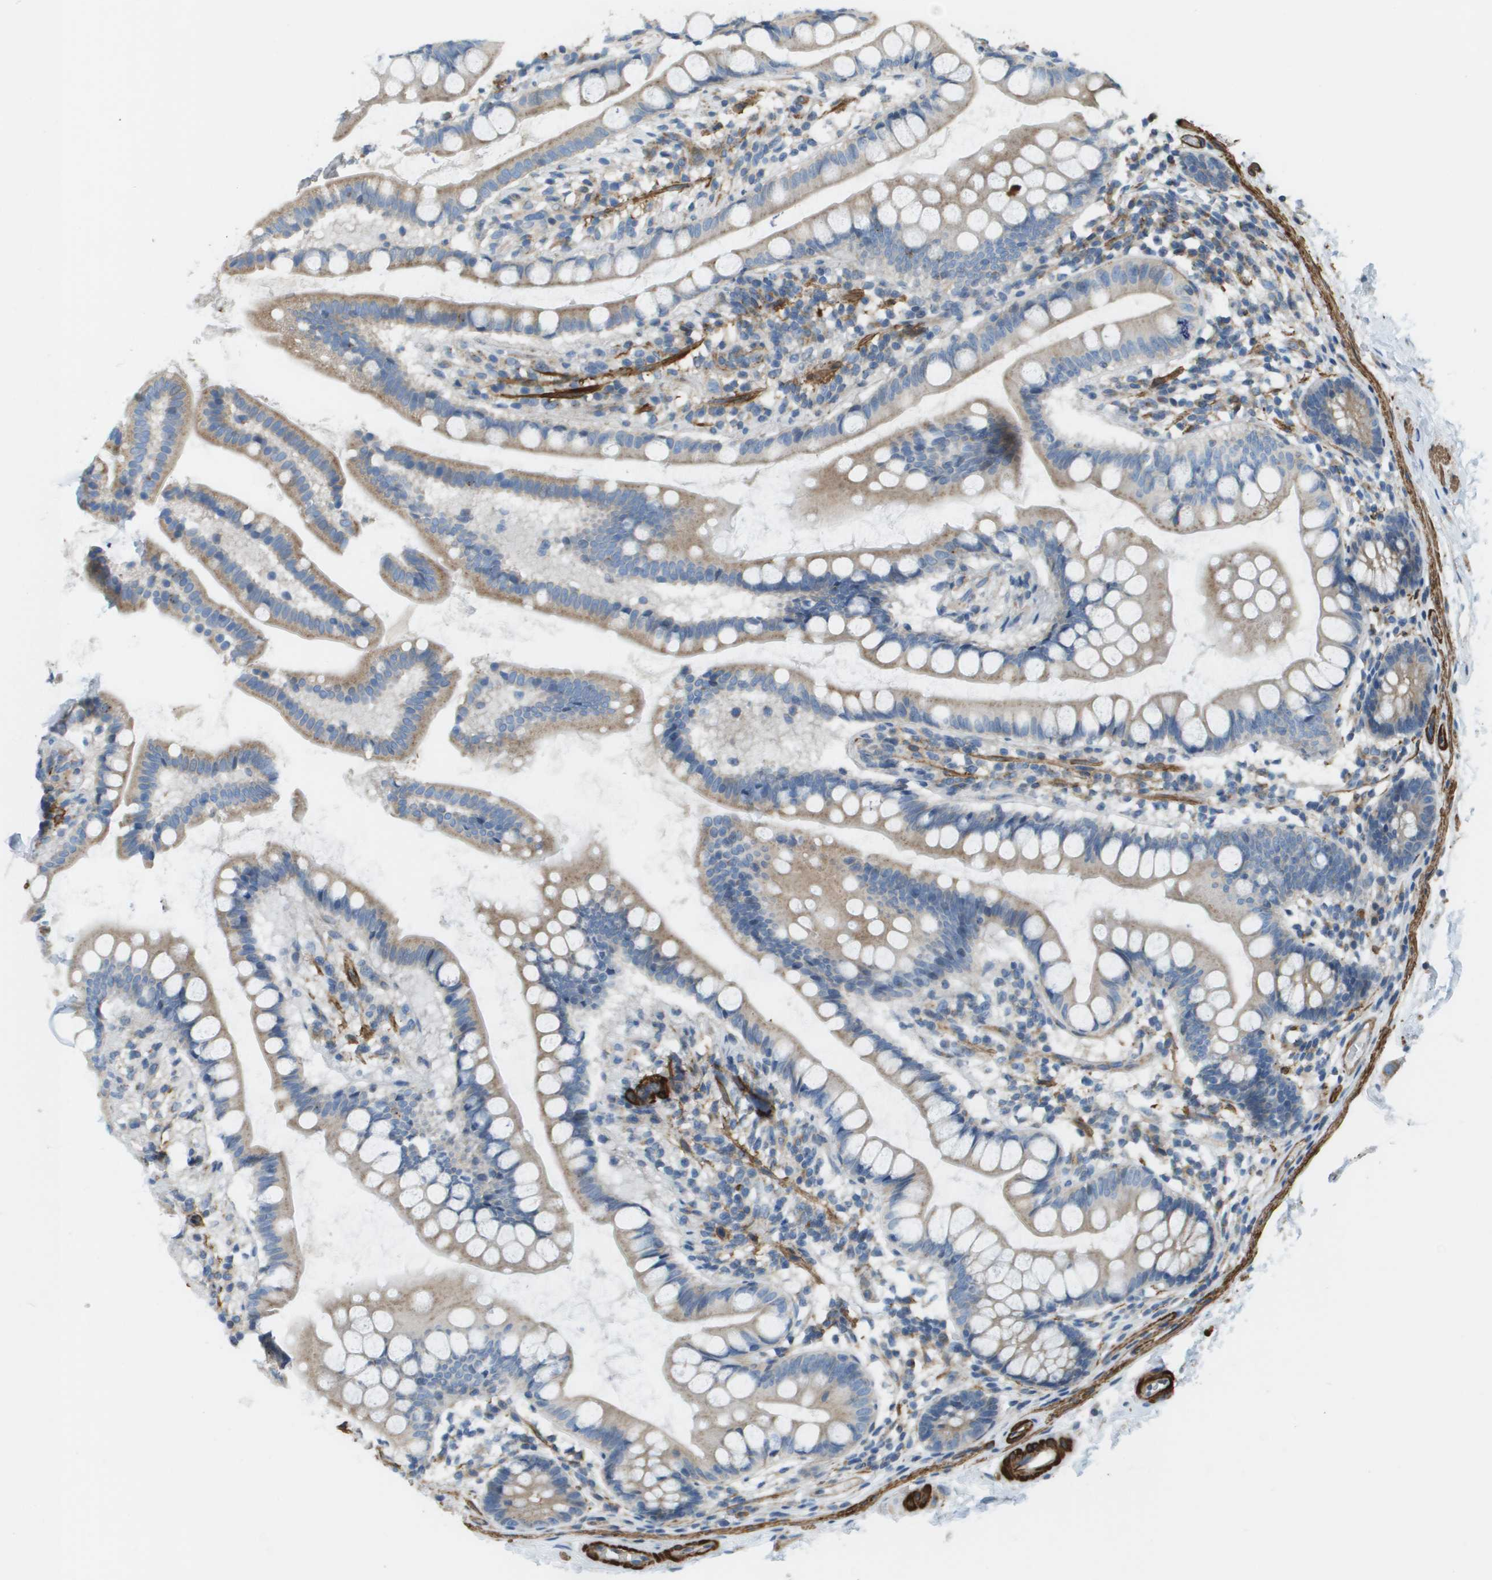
{"staining": {"intensity": "weak", "quantity": "25%-75%", "location": "cytoplasmic/membranous"}, "tissue": "small intestine", "cell_type": "Glandular cells", "image_type": "normal", "snomed": [{"axis": "morphology", "description": "Normal tissue, NOS"}, {"axis": "topography", "description": "Small intestine"}], "caption": "Brown immunohistochemical staining in benign small intestine reveals weak cytoplasmic/membranous expression in about 25%-75% of glandular cells.", "gene": "MYH11", "patient": {"sex": "female", "age": 84}}